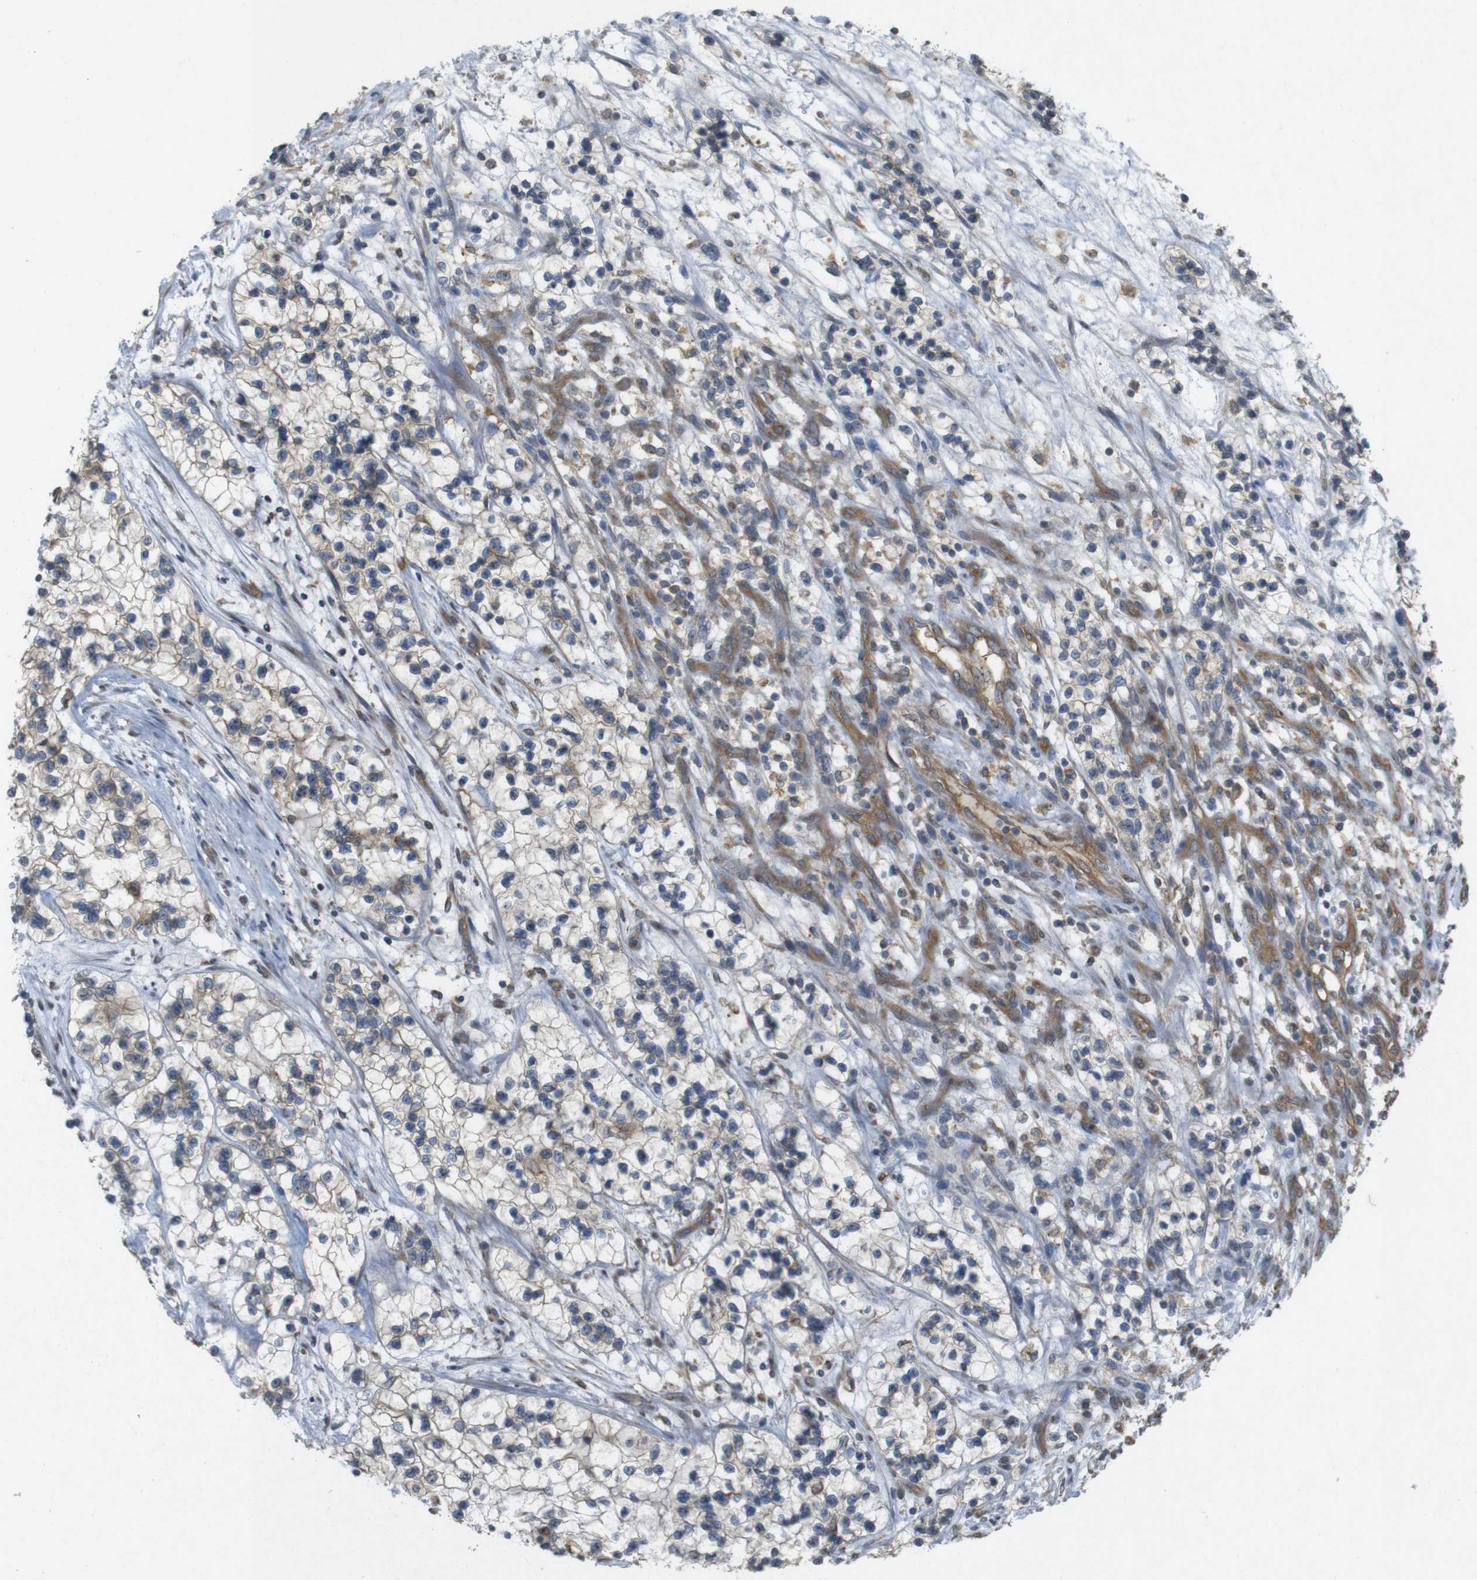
{"staining": {"intensity": "weak", "quantity": "25%-75%", "location": "cytoplasmic/membranous"}, "tissue": "renal cancer", "cell_type": "Tumor cells", "image_type": "cancer", "snomed": [{"axis": "morphology", "description": "Adenocarcinoma, NOS"}, {"axis": "topography", "description": "Kidney"}], "caption": "Renal adenocarcinoma stained with a brown dye reveals weak cytoplasmic/membranous positive positivity in approximately 25%-75% of tumor cells.", "gene": "KIF5B", "patient": {"sex": "female", "age": 57}}